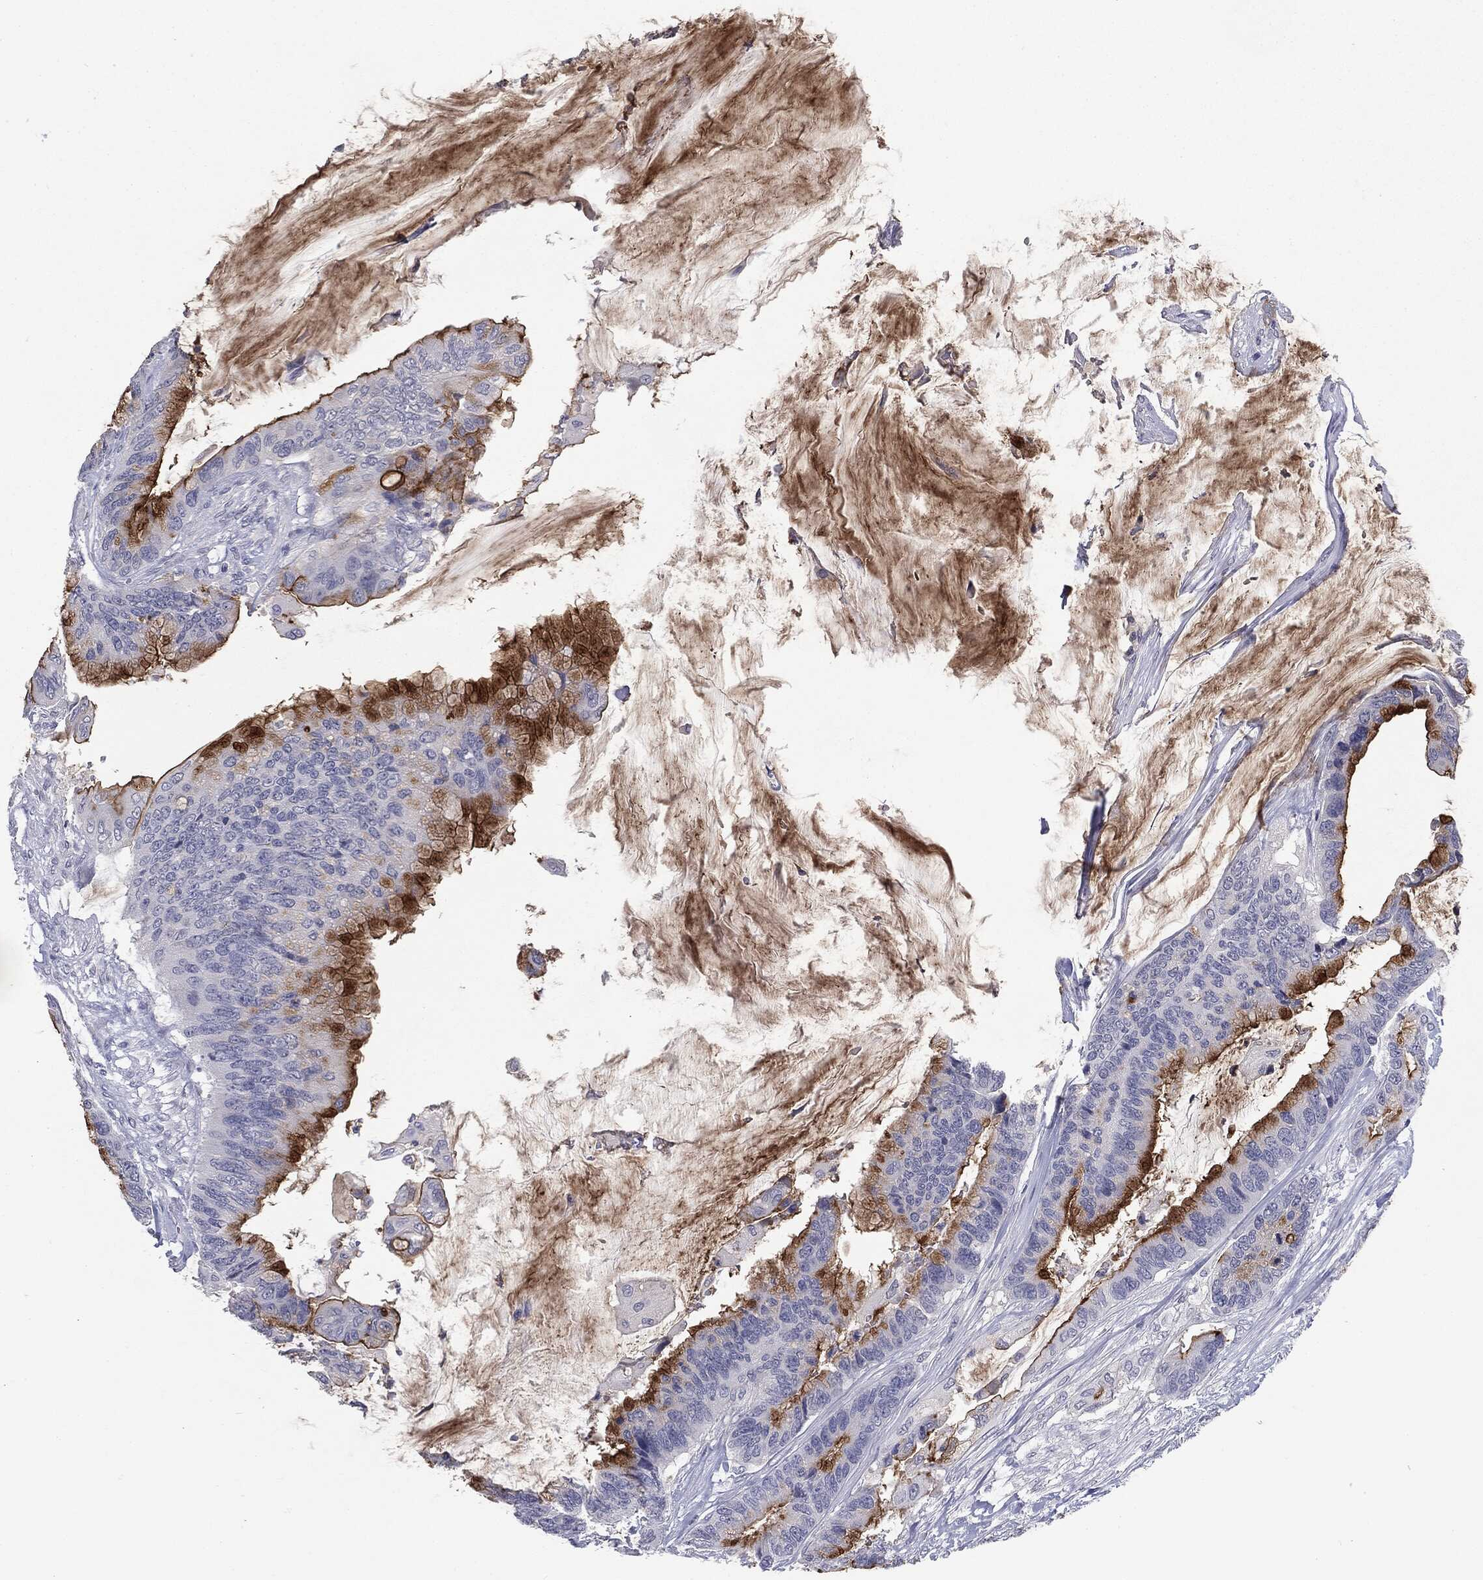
{"staining": {"intensity": "strong", "quantity": "<25%", "location": "cytoplasmic/membranous"}, "tissue": "colorectal cancer", "cell_type": "Tumor cells", "image_type": "cancer", "snomed": [{"axis": "morphology", "description": "Adenocarcinoma, NOS"}, {"axis": "topography", "description": "Rectum"}], "caption": "There is medium levels of strong cytoplasmic/membranous expression in tumor cells of adenocarcinoma (colorectal), as demonstrated by immunohistochemical staining (brown color).", "gene": "MUC1", "patient": {"sex": "female", "age": 59}}